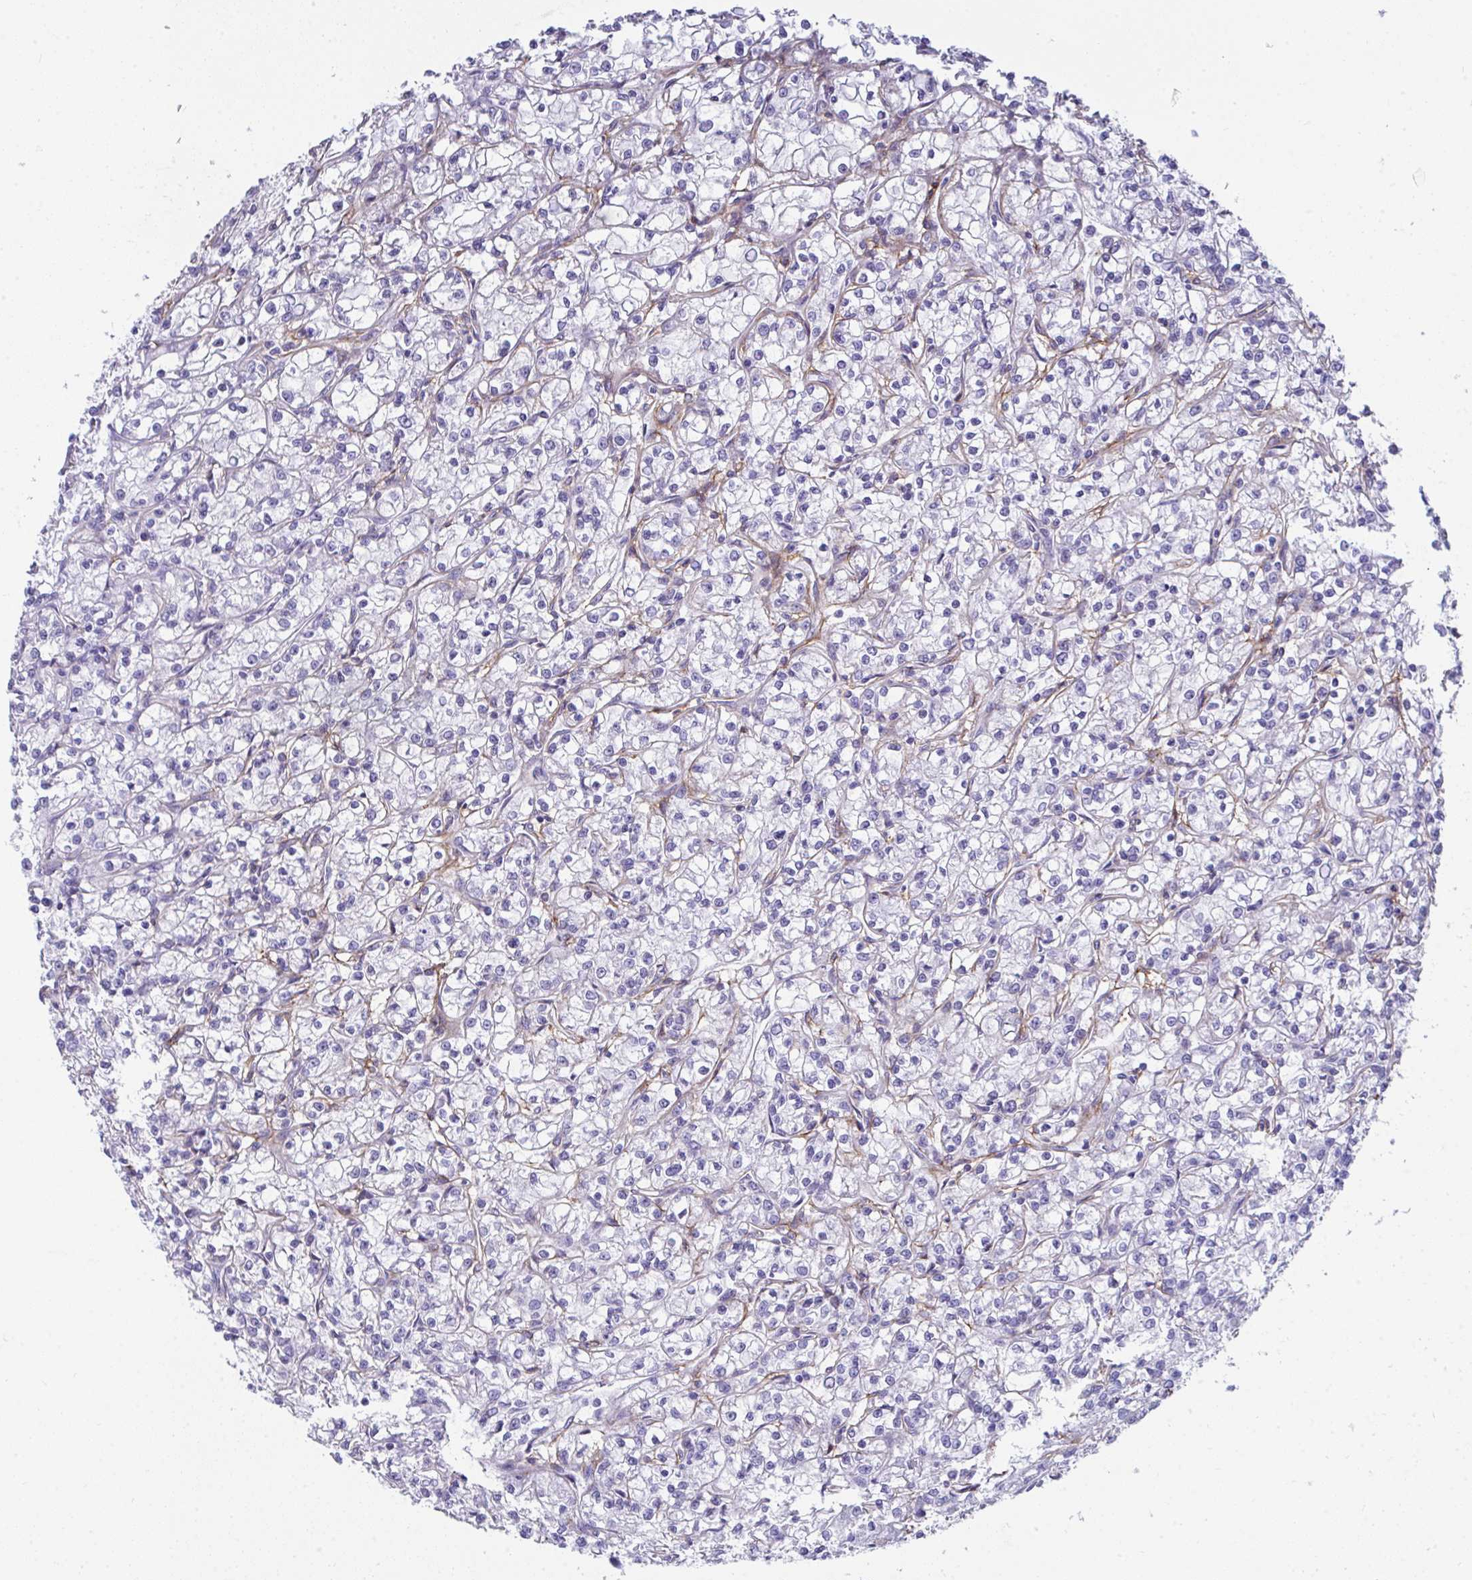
{"staining": {"intensity": "negative", "quantity": "none", "location": "none"}, "tissue": "renal cancer", "cell_type": "Tumor cells", "image_type": "cancer", "snomed": [{"axis": "morphology", "description": "Adenocarcinoma, NOS"}, {"axis": "topography", "description": "Kidney"}], "caption": "Photomicrograph shows no protein staining in tumor cells of renal adenocarcinoma tissue.", "gene": "LHFPL6", "patient": {"sex": "female", "age": 59}}